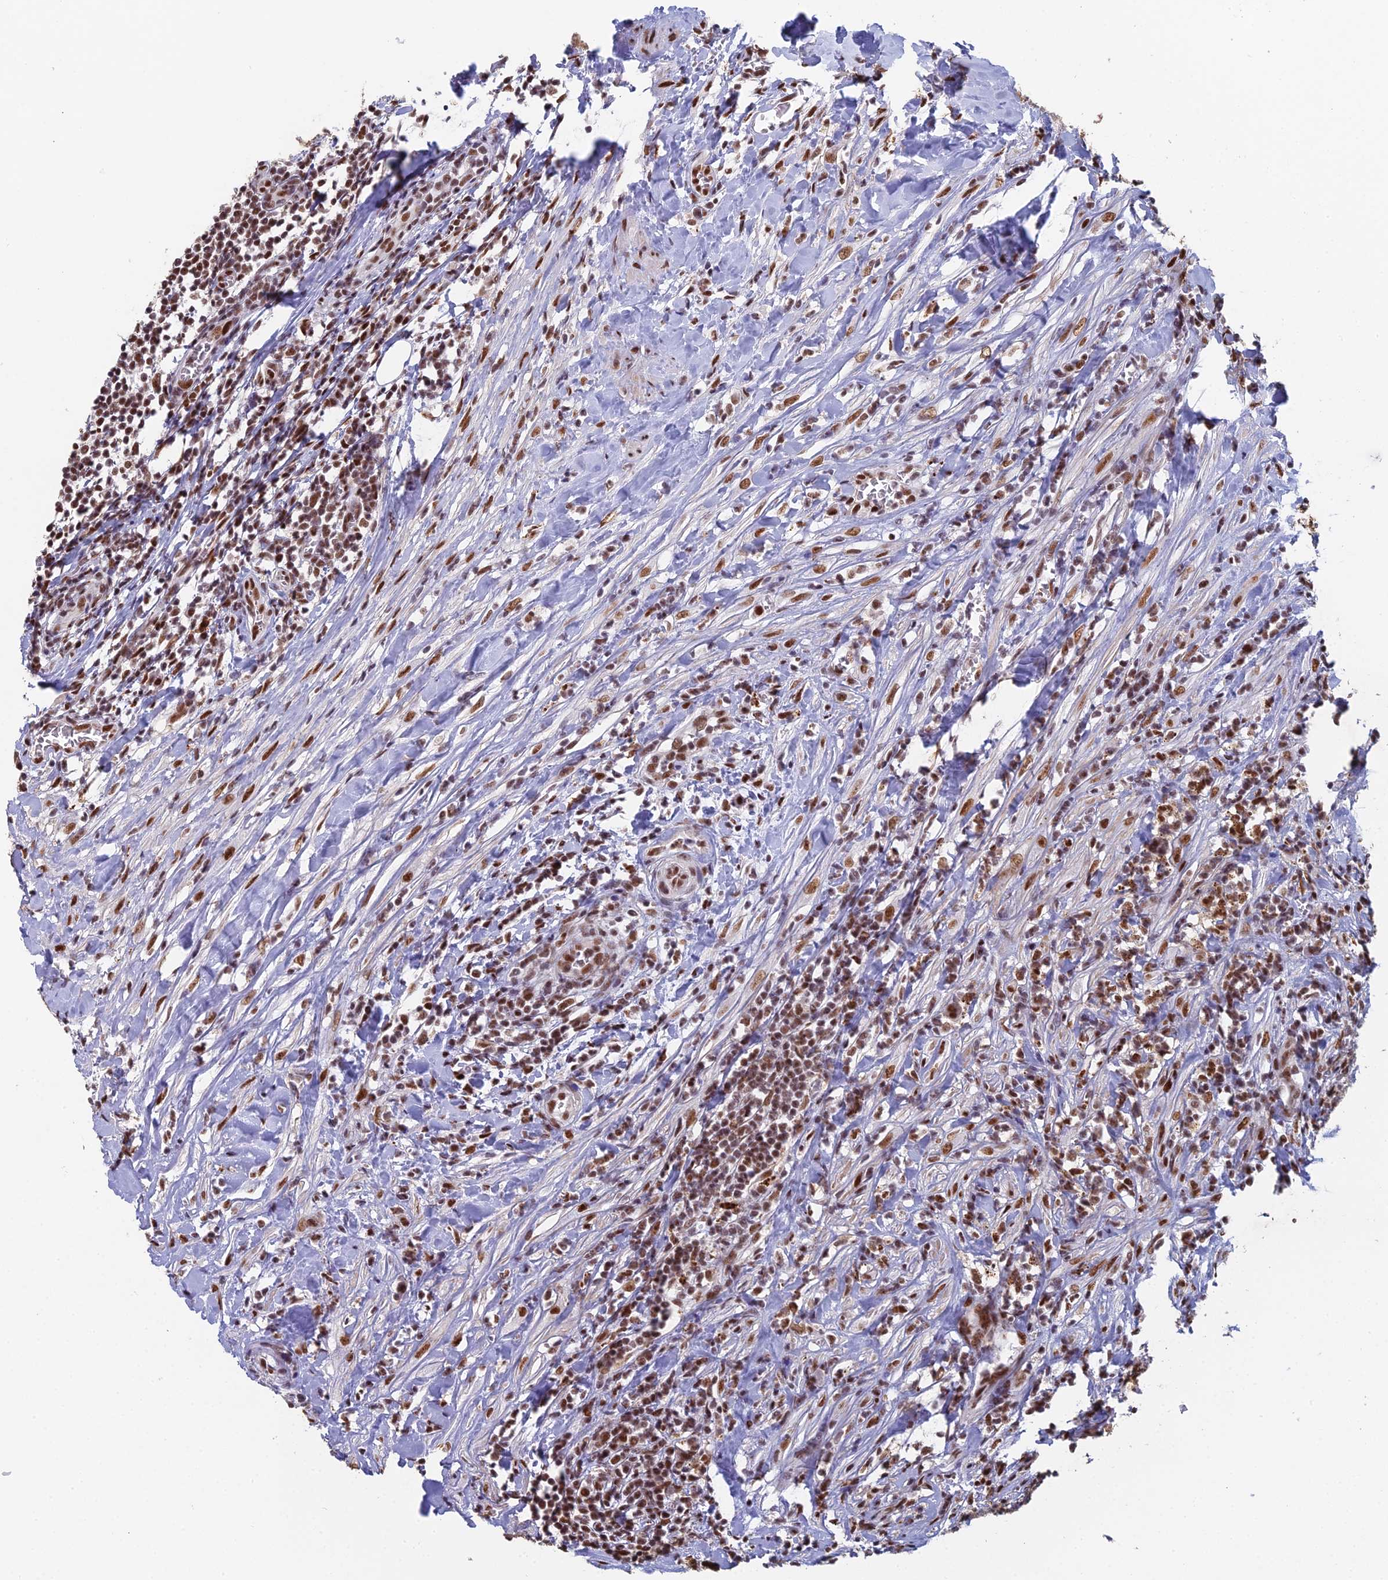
{"staining": {"intensity": "moderate", "quantity": ">75%", "location": "nuclear"}, "tissue": "testis cancer", "cell_type": "Tumor cells", "image_type": "cancer", "snomed": [{"axis": "morphology", "description": "Seminoma, NOS"}, {"axis": "morphology", "description": "Carcinoma, Embryonal, NOS"}, {"axis": "topography", "description": "Testis"}], "caption": "Protein staining reveals moderate nuclear staining in approximately >75% of tumor cells in testis cancer (embryonal carcinoma). (DAB IHC, brown staining for protein, blue staining for nuclei).", "gene": "SF3B3", "patient": {"sex": "male", "age": 29}}